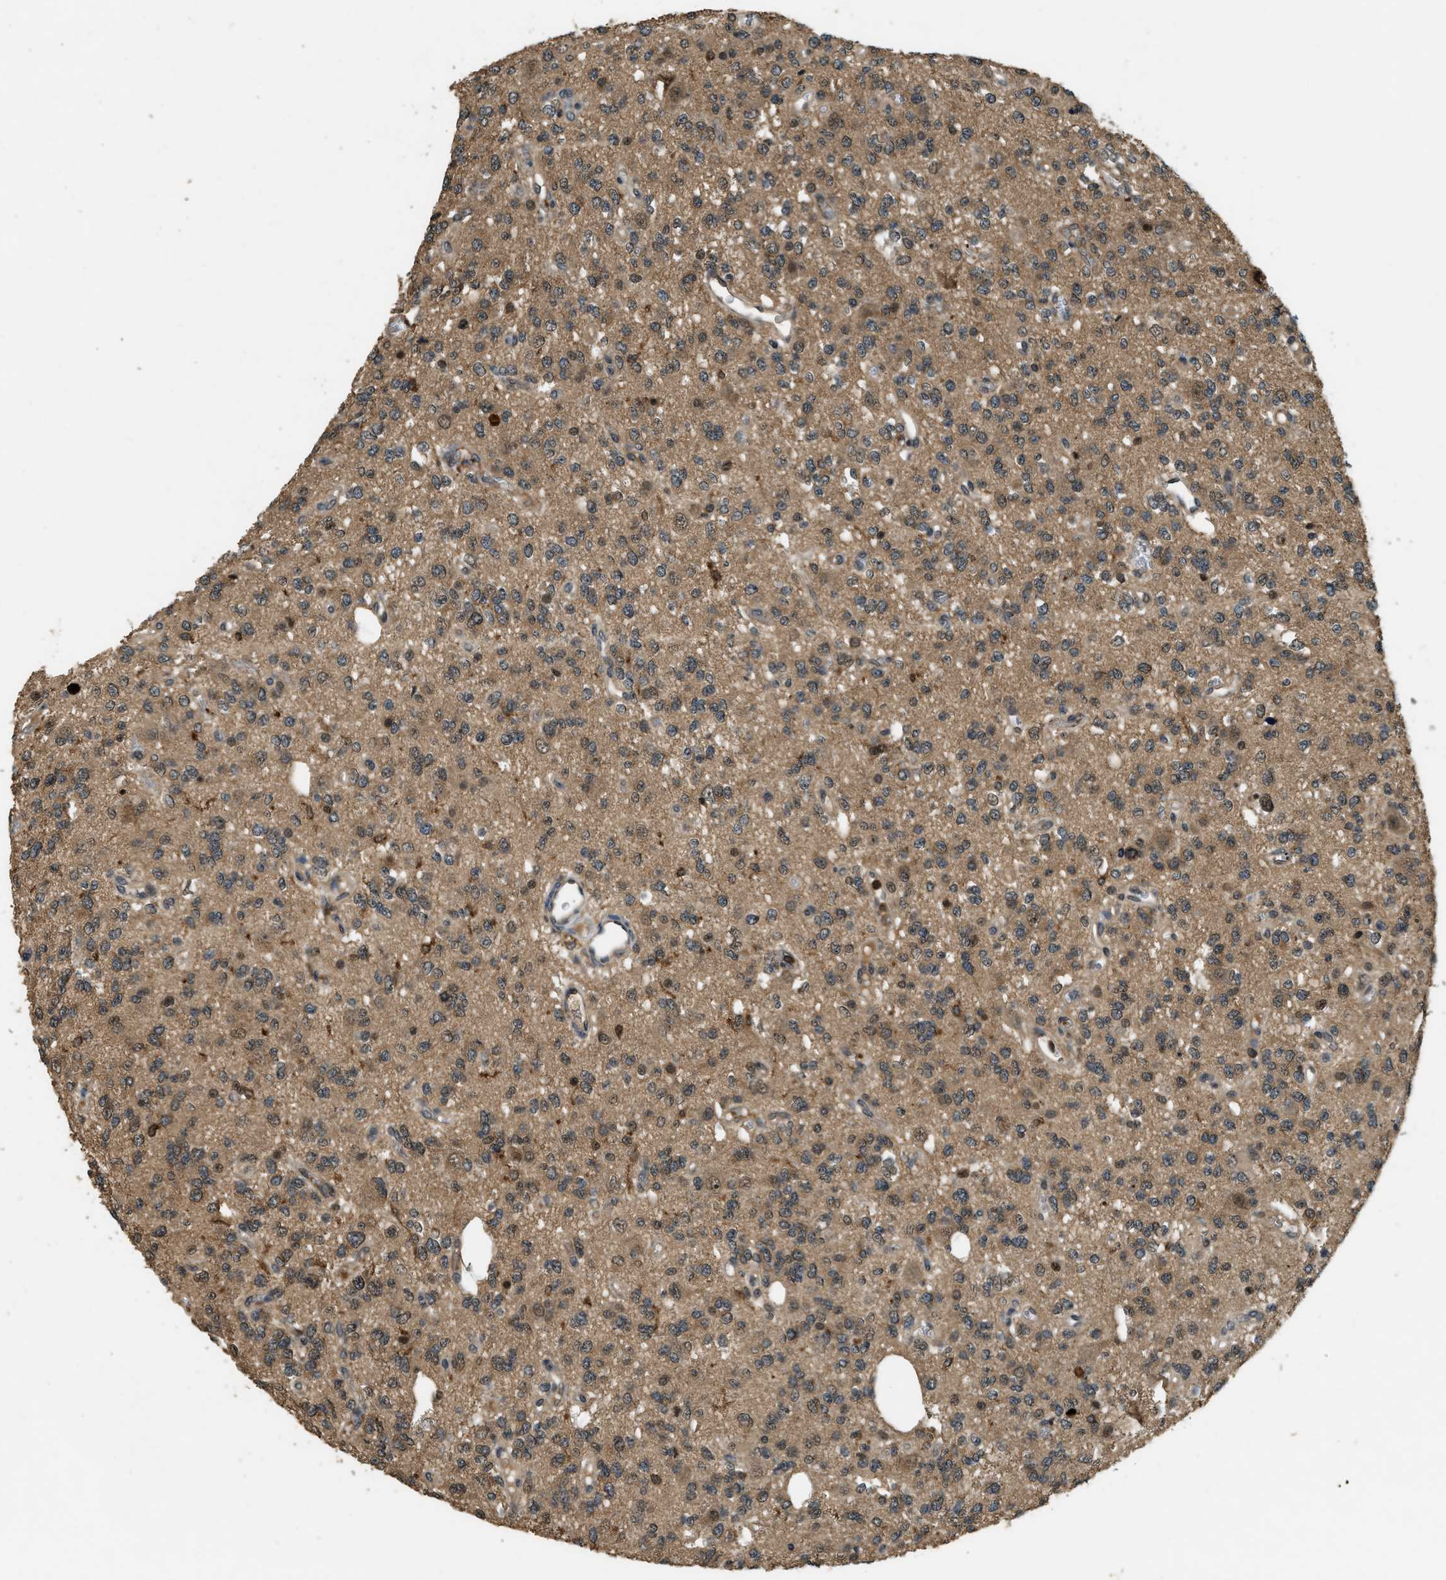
{"staining": {"intensity": "moderate", "quantity": ">75%", "location": "cytoplasmic/membranous"}, "tissue": "glioma", "cell_type": "Tumor cells", "image_type": "cancer", "snomed": [{"axis": "morphology", "description": "Glioma, malignant, Low grade"}, {"axis": "topography", "description": "Brain"}], "caption": "High-power microscopy captured an immunohistochemistry histopathology image of malignant glioma (low-grade), revealing moderate cytoplasmic/membranous positivity in approximately >75% of tumor cells.", "gene": "RNF141", "patient": {"sex": "male", "age": 38}}